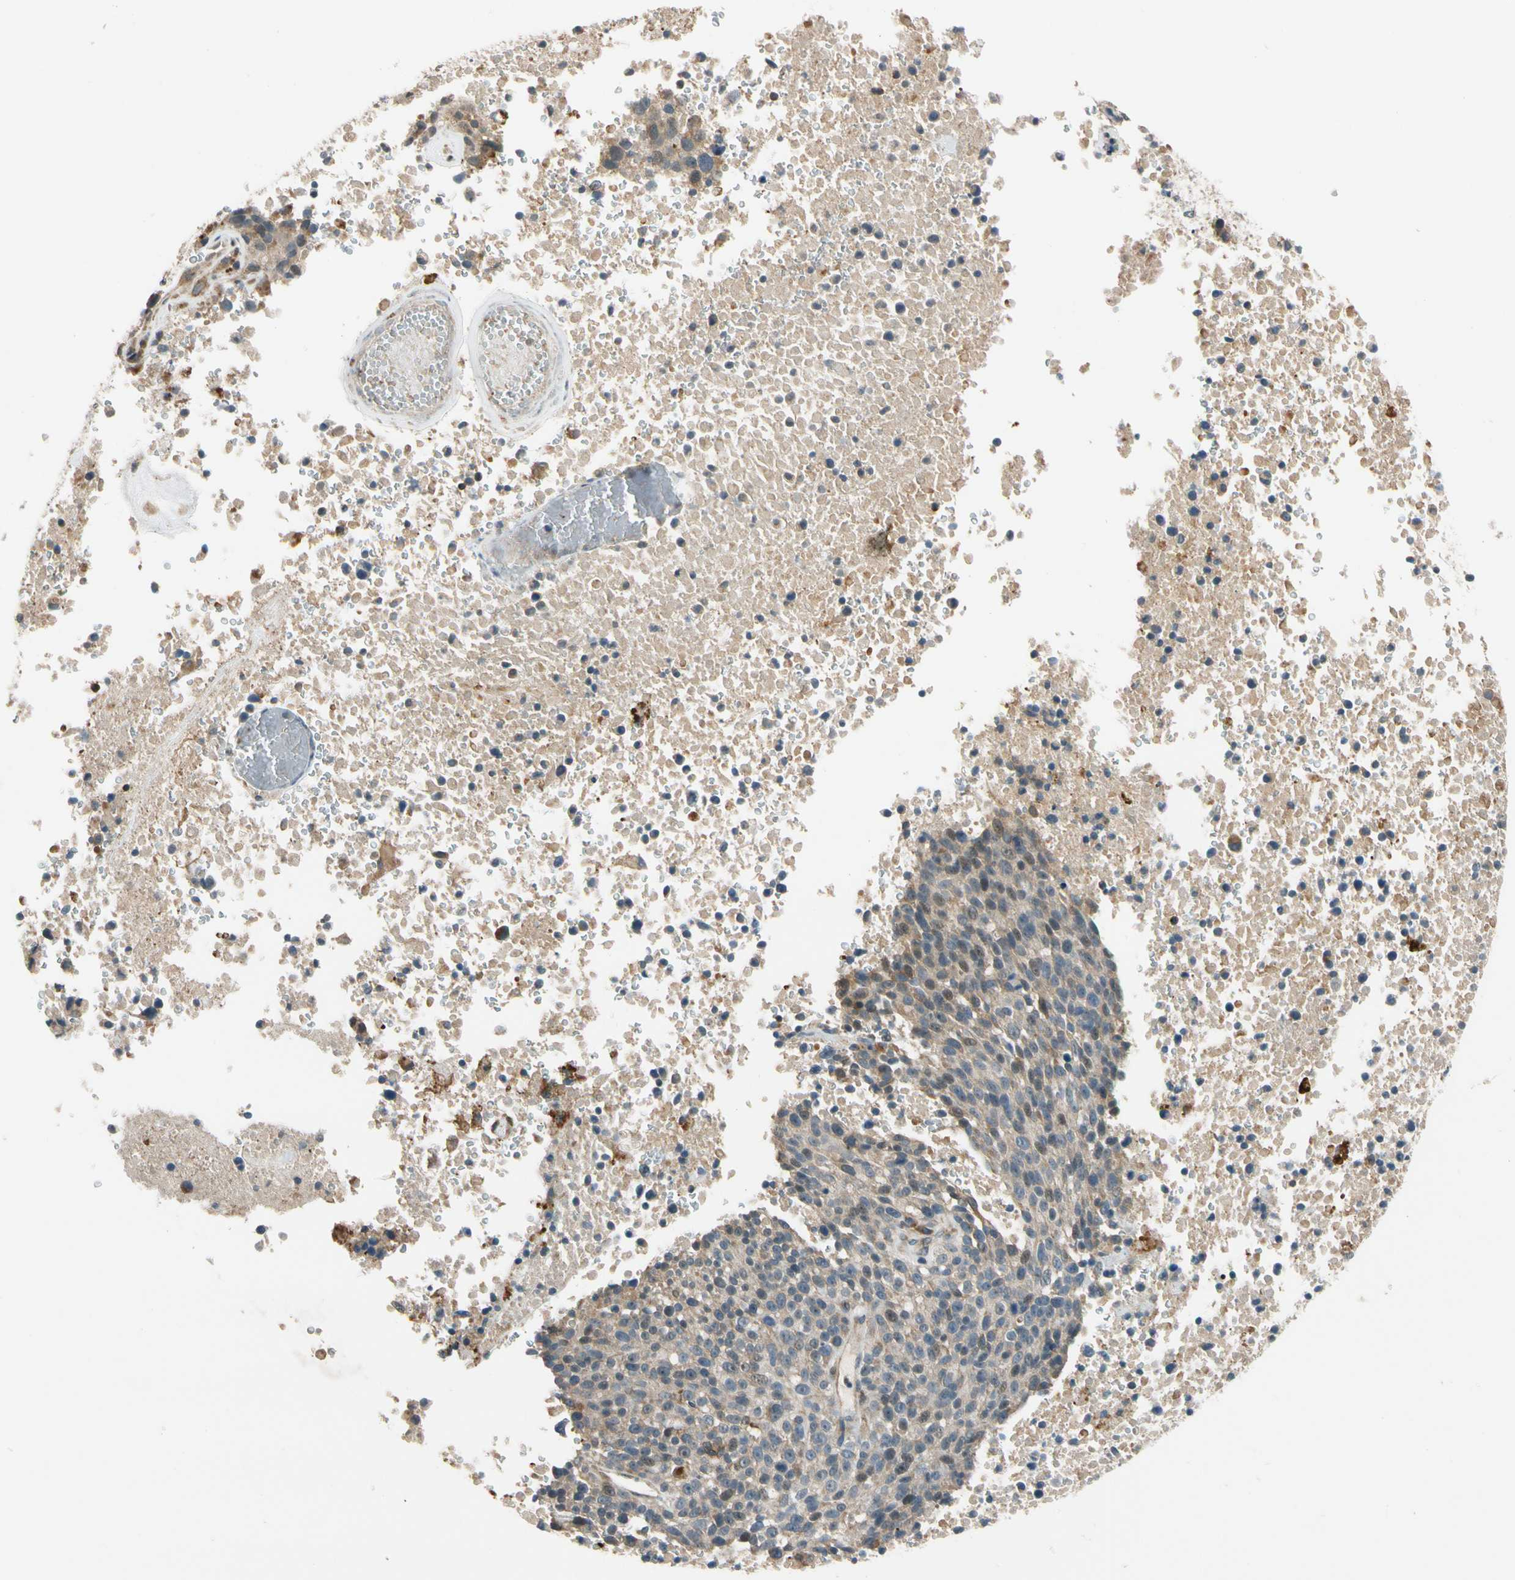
{"staining": {"intensity": "weak", "quantity": "25%-75%", "location": "cytoplasmic/membranous"}, "tissue": "melanoma", "cell_type": "Tumor cells", "image_type": "cancer", "snomed": [{"axis": "morphology", "description": "Malignant melanoma, Metastatic site"}, {"axis": "topography", "description": "Cerebral cortex"}], "caption": "The histopathology image demonstrates immunohistochemical staining of melanoma. There is weak cytoplasmic/membranous positivity is seen in approximately 25%-75% of tumor cells.", "gene": "MST1R", "patient": {"sex": "female", "age": 52}}